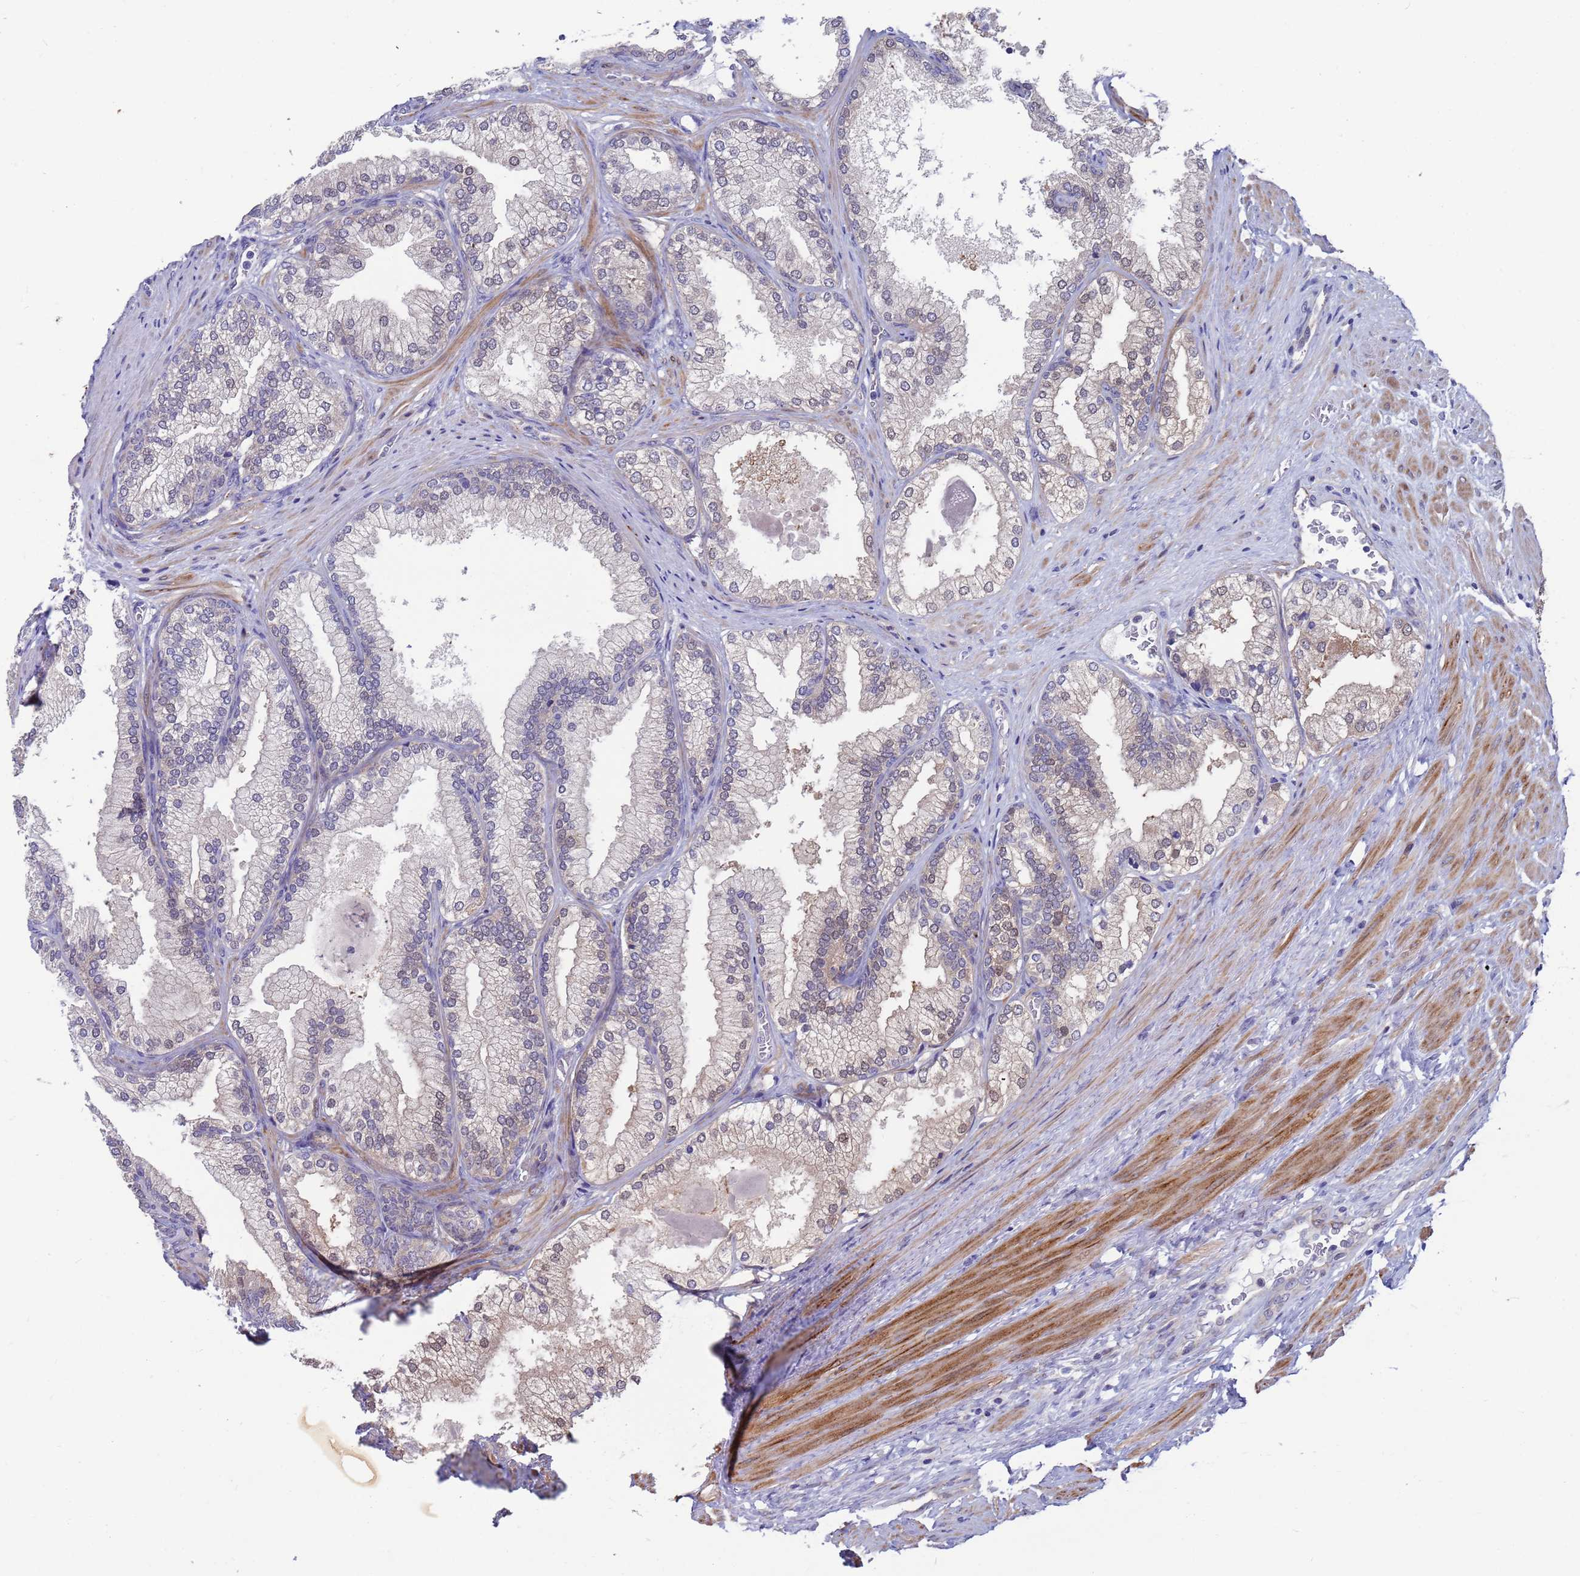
{"staining": {"intensity": "moderate", "quantity": "<25%", "location": "cytoplasmic/membranous,nuclear"}, "tissue": "prostate", "cell_type": "Glandular cells", "image_type": "normal", "snomed": [{"axis": "morphology", "description": "Normal tissue, NOS"}, {"axis": "topography", "description": "Prostate"}], "caption": "Immunohistochemistry (IHC) histopathology image of benign human prostate stained for a protein (brown), which displays low levels of moderate cytoplasmic/membranous,nuclear expression in about <25% of glandular cells.", "gene": "ENOSF1", "patient": {"sex": "male", "age": 76}}